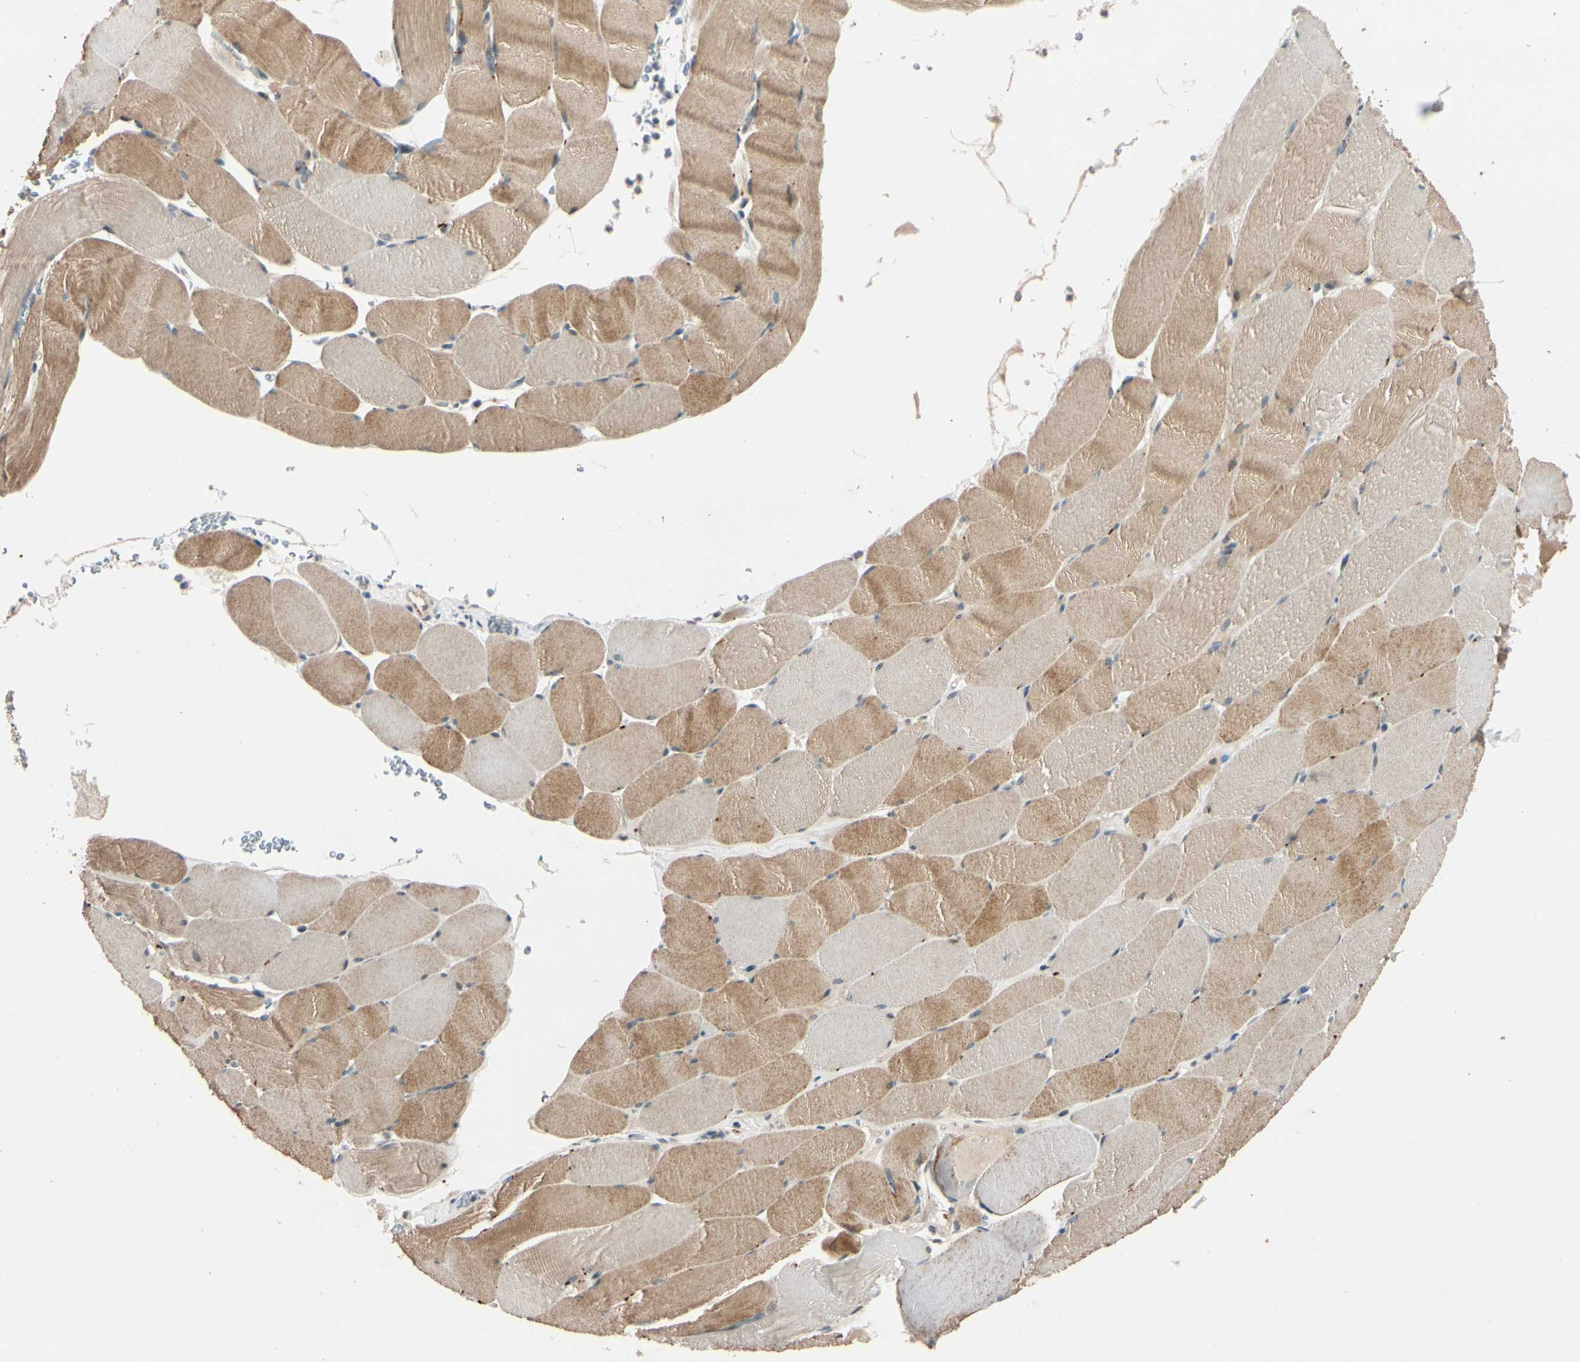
{"staining": {"intensity": "weak", "quantity": "25%-75%", "location": "cytoplasmic/membranous"}, "tissue": "skeletal muscle", "cell_type": "Myocytes", "image_type": "normal", "snomed": [{"axis": "morphology", "description": "Normal tissue, NOS"}, {"axis": "topography", "description": "Skeletal muscle"}], "caption": "This photomicrograph shows immunohistochemistry staining of unremarkable human skeletal muscle, with low weak cytoplasmic/membranous staining in approximately 25%-75% of myocytes.", "gene": "ACSL5", "patient": {"sex": "male", "age": 62}}